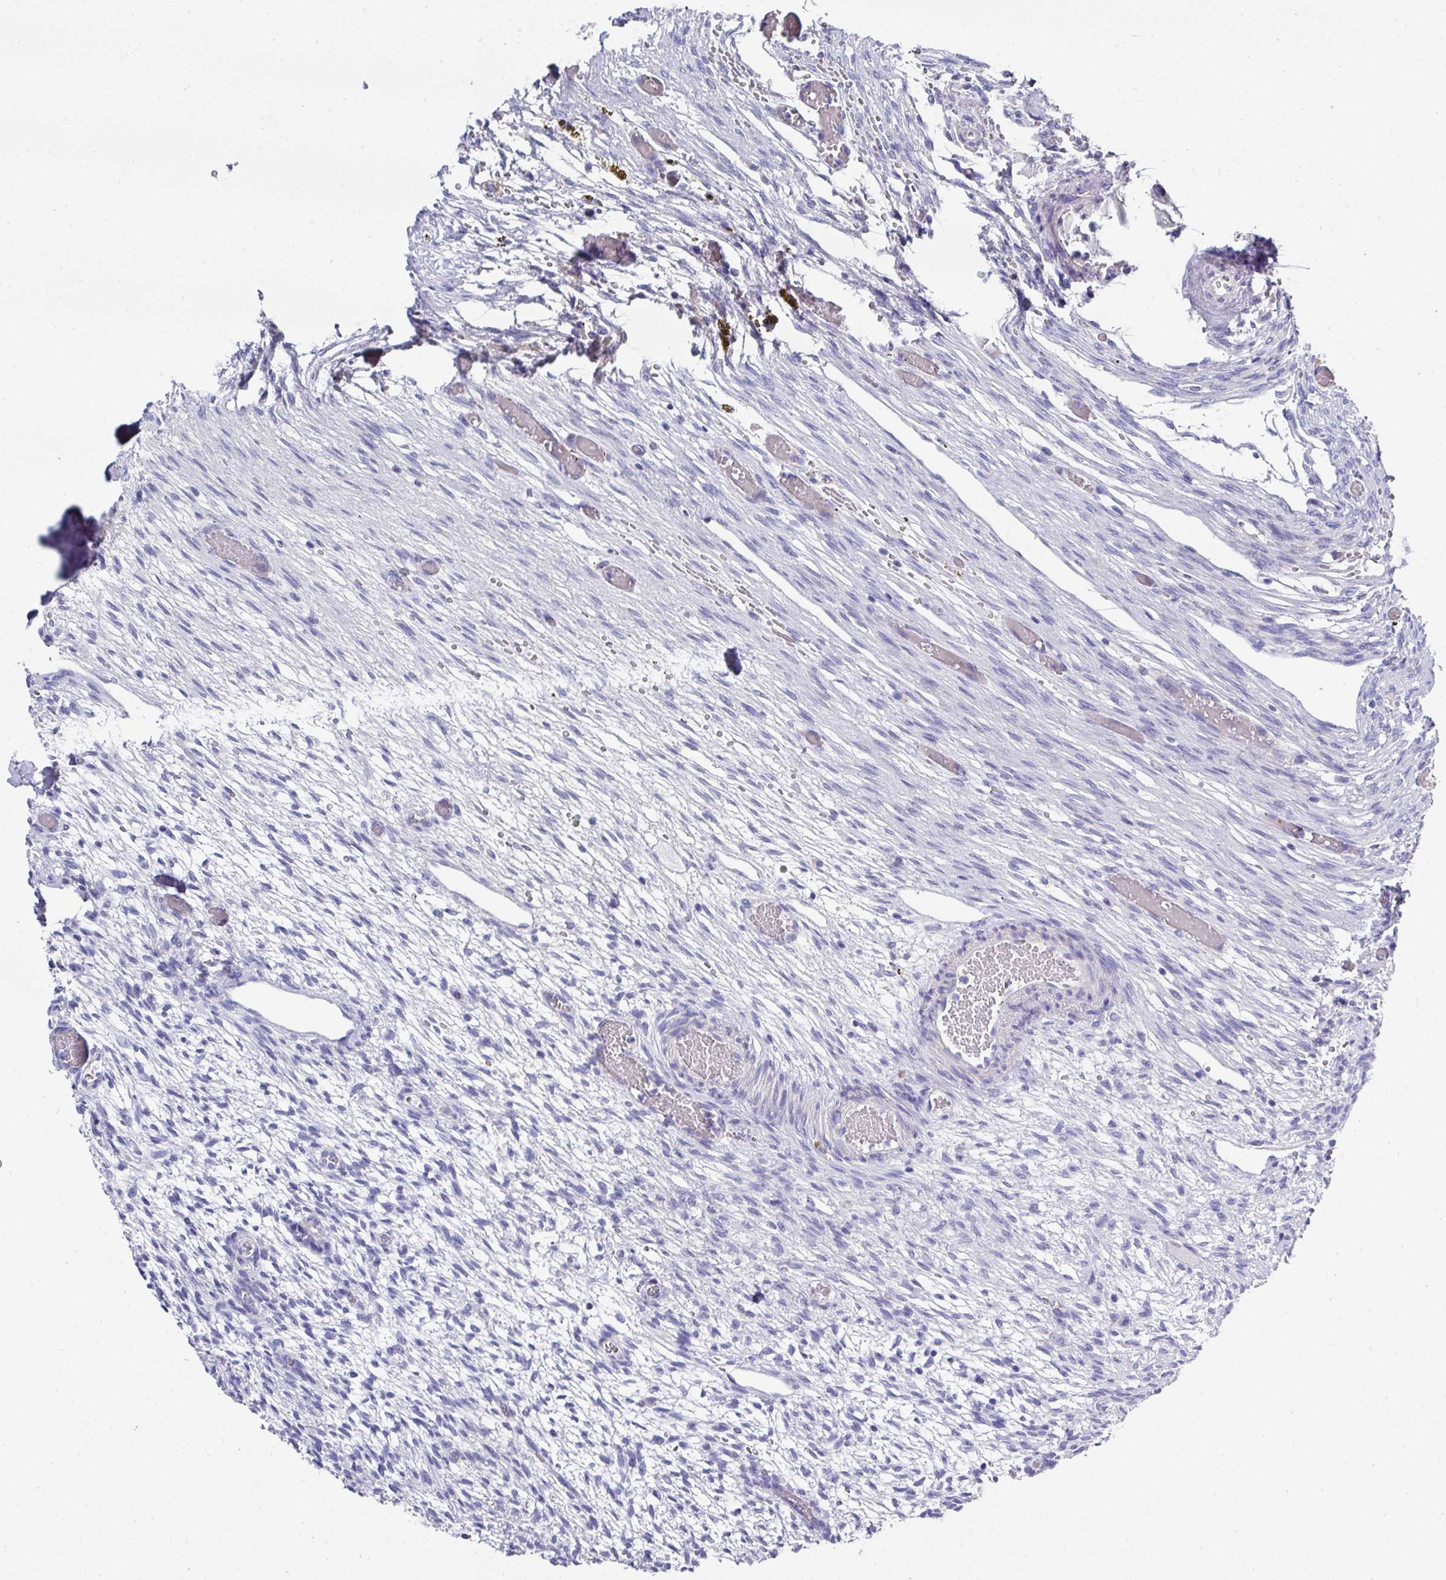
{"staining": {"intensity": "negative", "quantity": "none", "location": "none"}, "tissue": "ovary", "cell_type": "Follicle cells", "image_type": "normal", "snomed": [{"axis": "morphology", "description": "Normal tissue, NOS"}, {"axis": "topography", "description": "Ovary"}], "caption": "An immunohistochemistry histopathology image of unremarkable ovary is shown. There is no staining in follicle cells of ovary.", "gene": "CLDN1", "patient": {"sex": "female", "age": 67}}